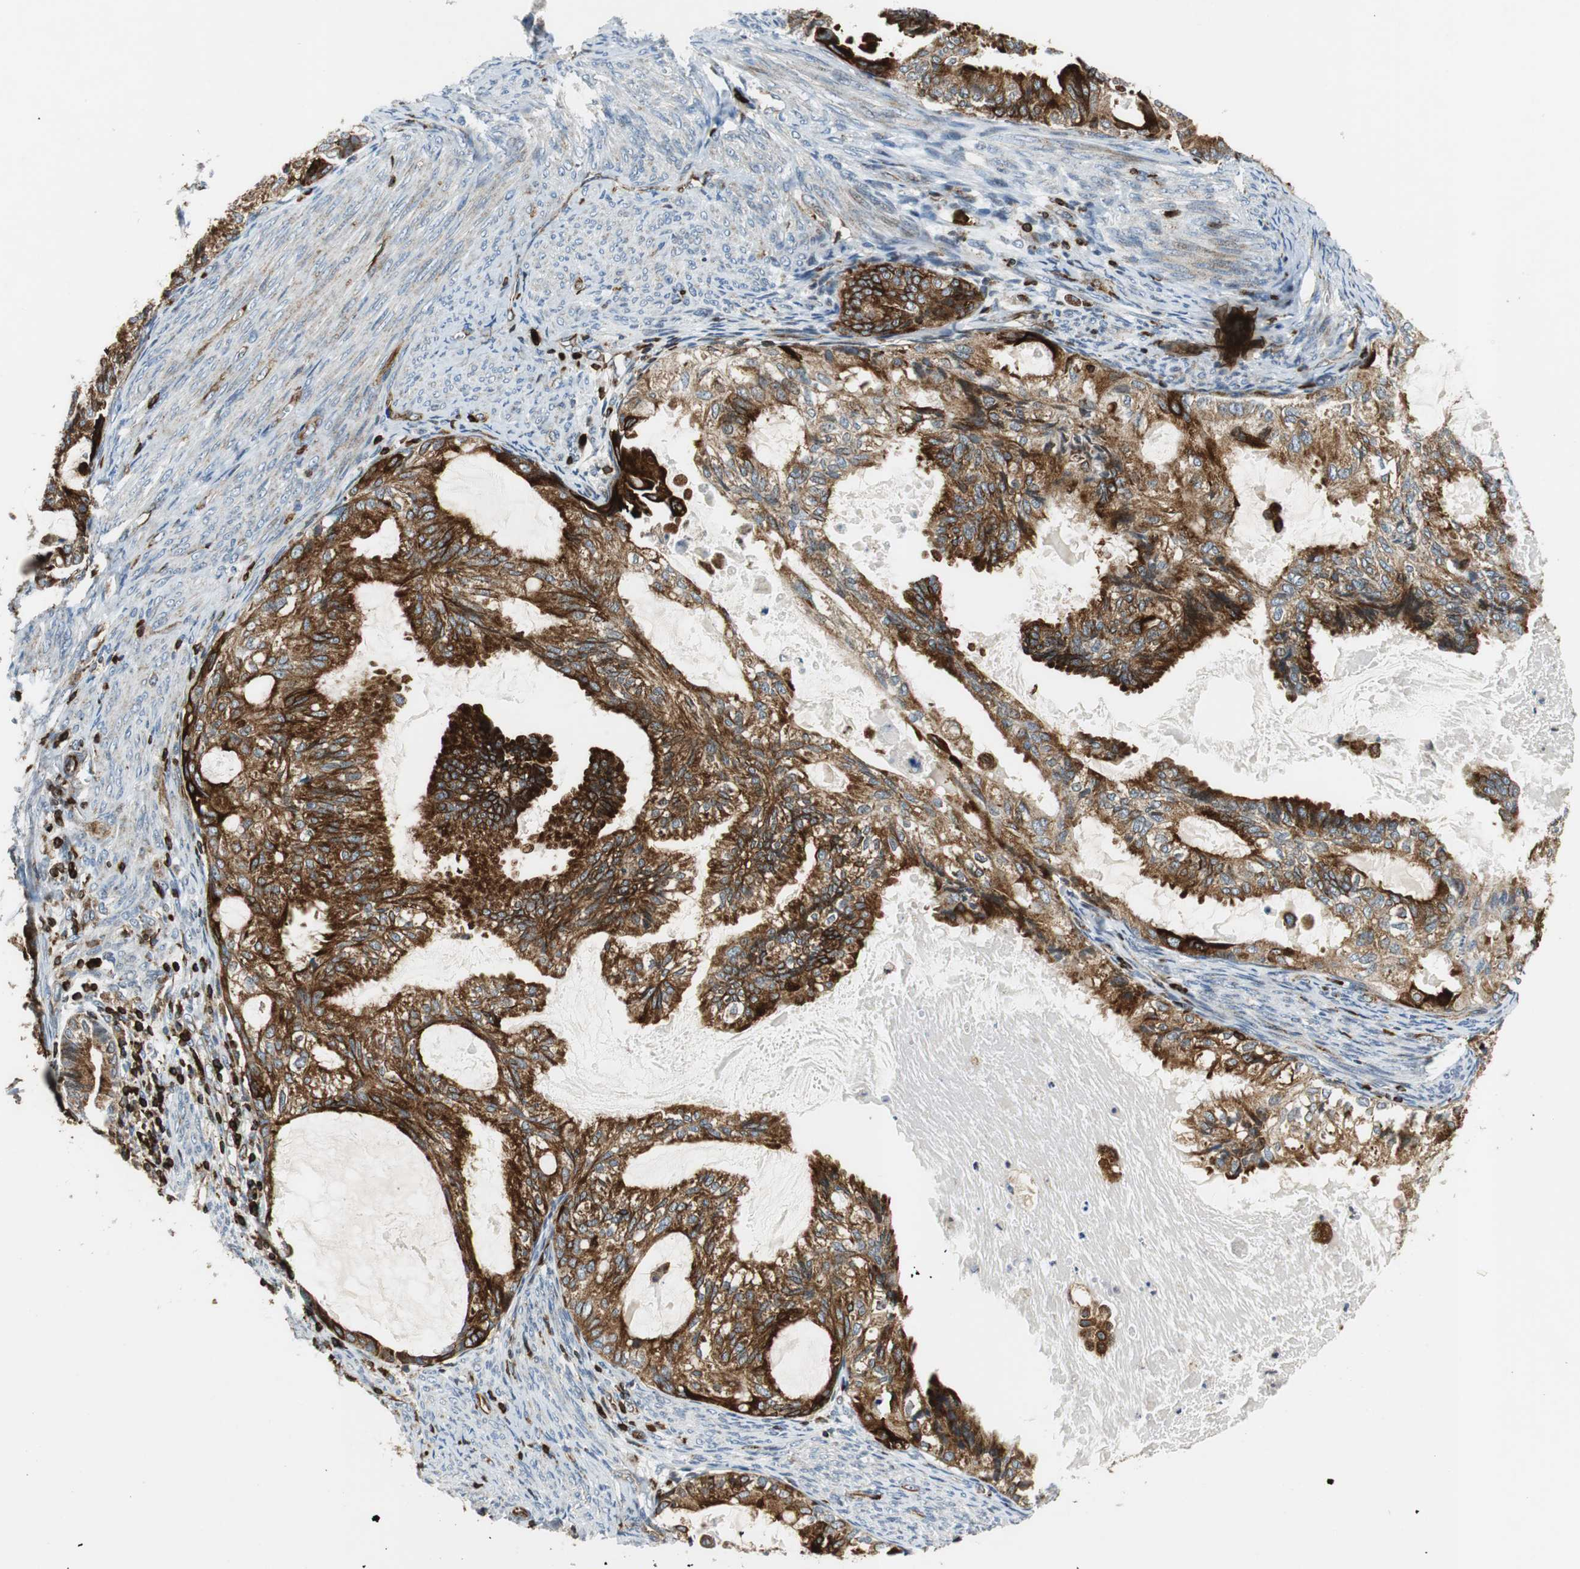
{"staining": {"intensity": "strong", "quantity": ">75%", "location": "cytoplasmic/membranous"}, "tissue": "cervical cancer", "cell_type": "Tumor cells", "image_type": "cancer", "snomed": [{"axis": "morphology", "description": "Normal tissue, NOS"}, {"axis": "morphology", "description": "Adenocarcinoma, NOS"}, {"axis": "topography", "description": "Cervix"}, {"axis": "topography", "description": "Endometrium"}], "caption": "Immunohistochemical staining of cervical cancer (adenocarcinoma) reveals high levels of strong cytoplasmic/membranous expression in about >75% of tumor cells. Immunohistochemistry (ihc) stains the protein in brown and the nuclei are stained blue.", "gene": "TUBA4A", "patient": {"sex": "female", "age": 86}}